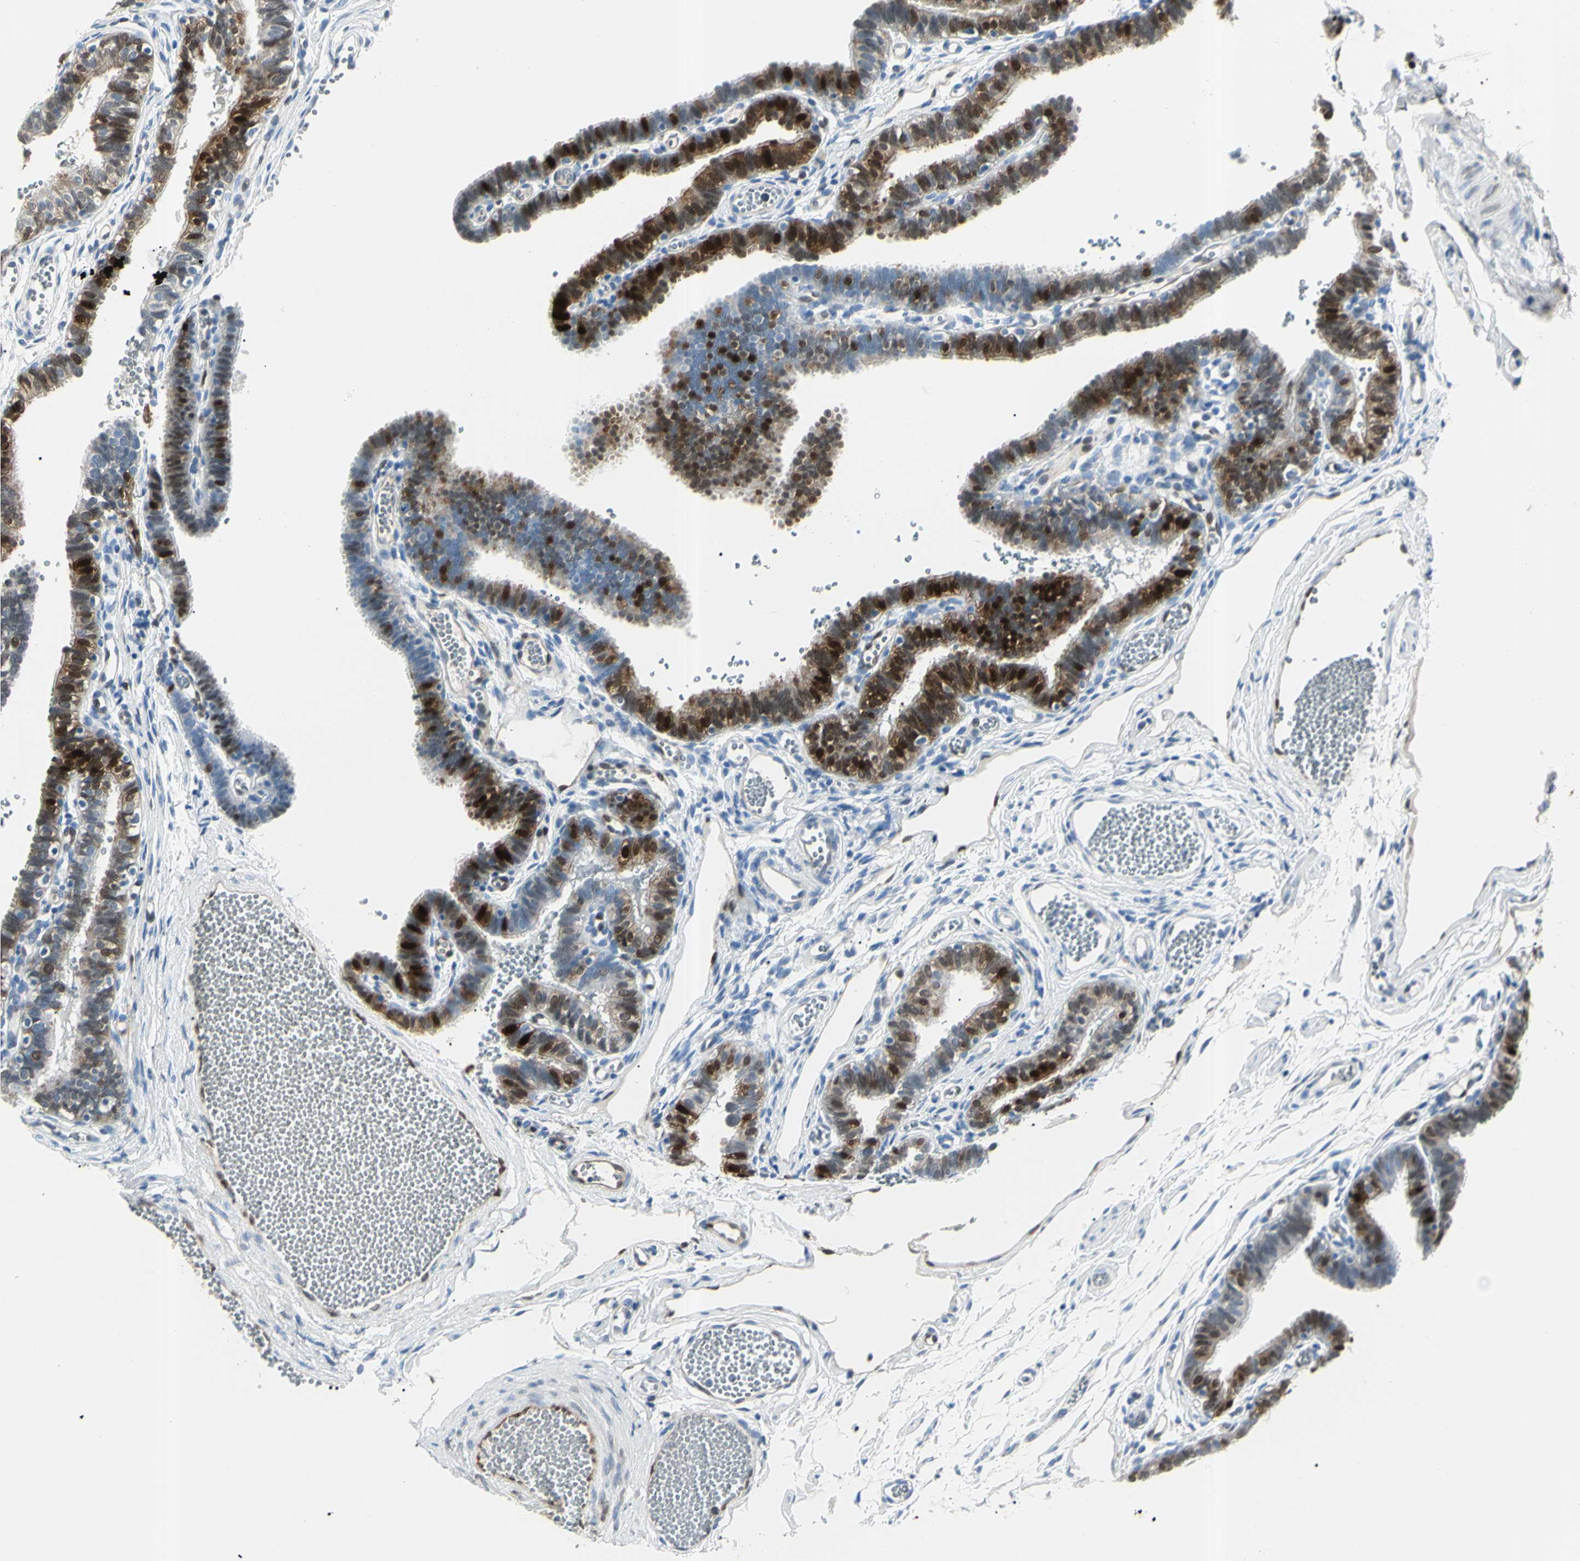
{"staining": {"intensity": "strong", "quantity": ">75%", "location": "cytoplasmic/membranous,nuclear"}, "tissue": "fallopian tube", "cell_type": "Glandular cells", "image_type": "normal", "snomed": [{"axis": "morphology", "description": "Normal tissue, NOS"}, {"axis": "topography", "description": "Fallopian tube"}, {"axis": "topography", "description": "Placenta"}], "caption": "The histopathology image demonstrates staining of normal fallopian tube, revealing strong cytoplasmic/membranous,nuclear protein staining (brown color) within glandular cells. Immunohistochemistry (ihc) stains the protein of interest in brown and the nuclei are stained blue.", "gene": "AKR1C3", "patient": {"sex": "female", "age": 34}}